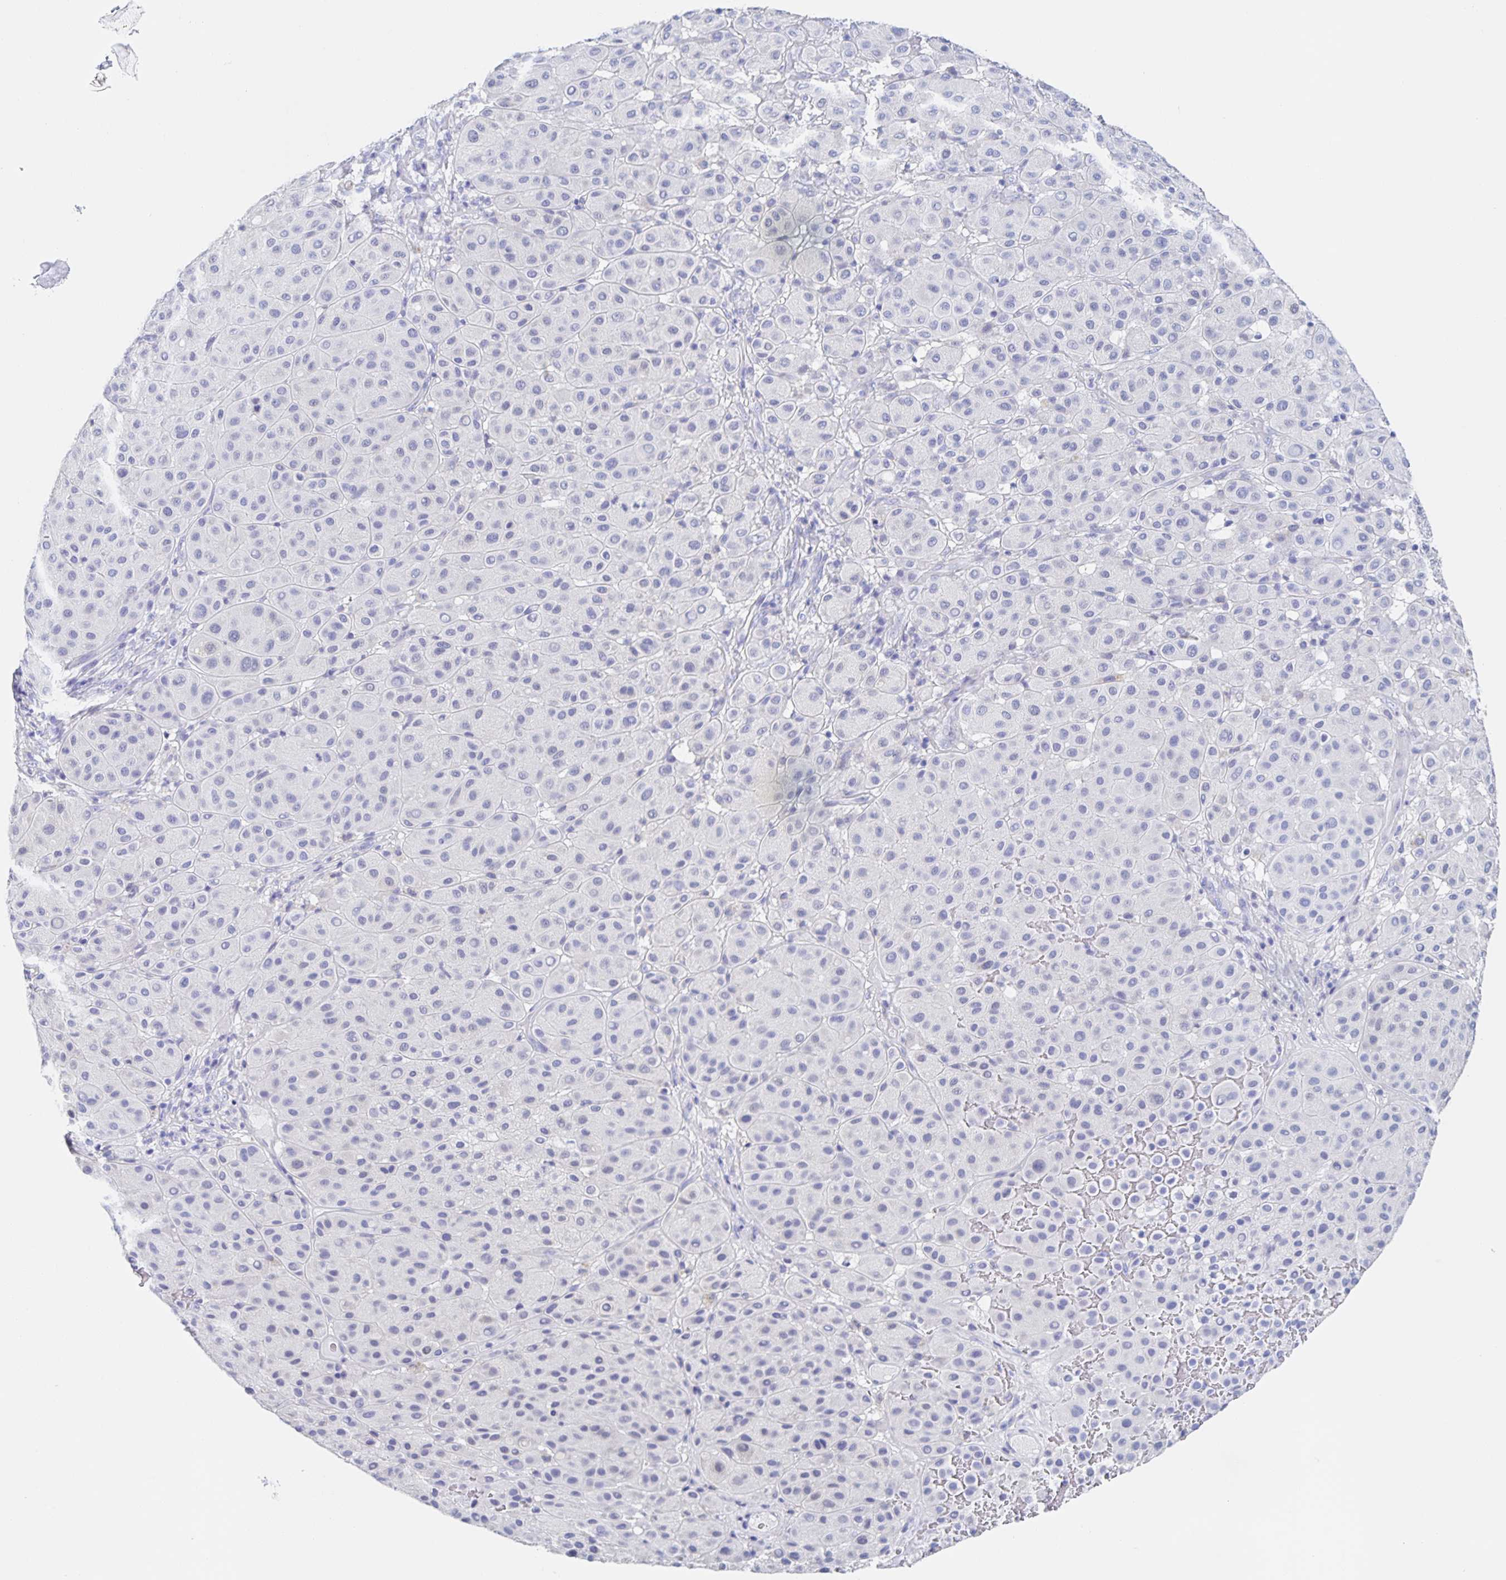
{"staining": {"intensity": "negative", "quantity": "none", "location": "none"}, "tissue": "melanoma", "cell_type": "Tumor cells", "image_type": "cancer", "snomed": [{"axis": "morphology", "description": "Malignant melanoma, Metastatic site"}, {"axis": "topography", "description": "Smooth muscle"}], "caption": "This is an IHC micrograph of malignant melanoma (metastatic site). There is no positivity in tumor cells.", "gene": "DMBT1", "patient": {"sex": "male", "age": 41}}